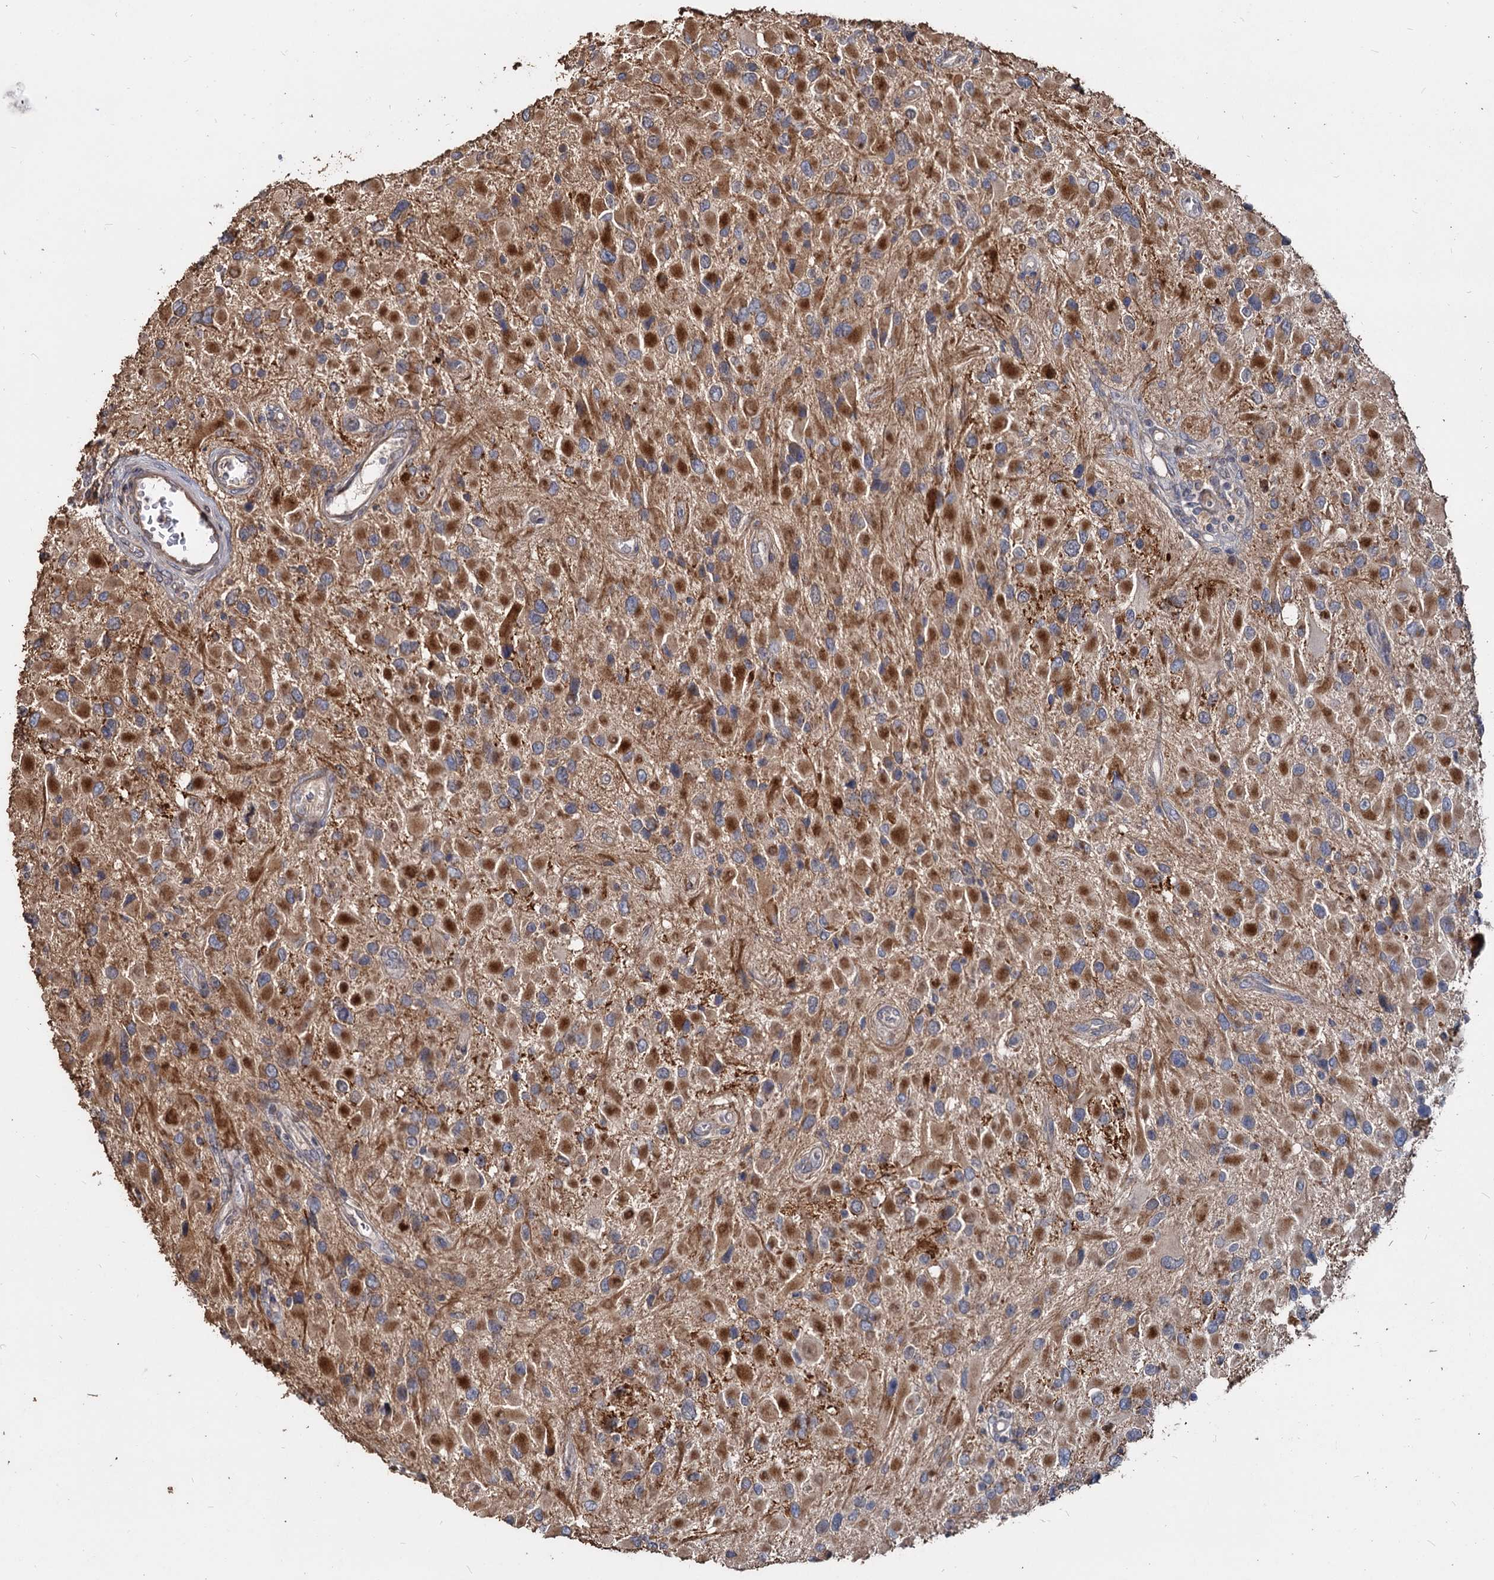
{"staining": {"intensity": "moderate", "quantity": ">75%", "location": "cytoplasmic/membranous"}, "tissue": "glioma", "cell_type": "Tumor cells", "image_type": "cancer", "snomed": [{"axis": "morphology", "description": "Glioma, malignant, High grade"}, {"axis": "topography", "description": "Brain"}], "caption": "Immunohistochemistry histopathology image of human malignant glioma (high-grade) stained for a protein (brown), which shows medium levels of moderate cytoplasmic/membranous positivity in approximately >75% of tumor cells.", "gene": "DEPDC4", "patient": {"sex": "male", "age": 53}}